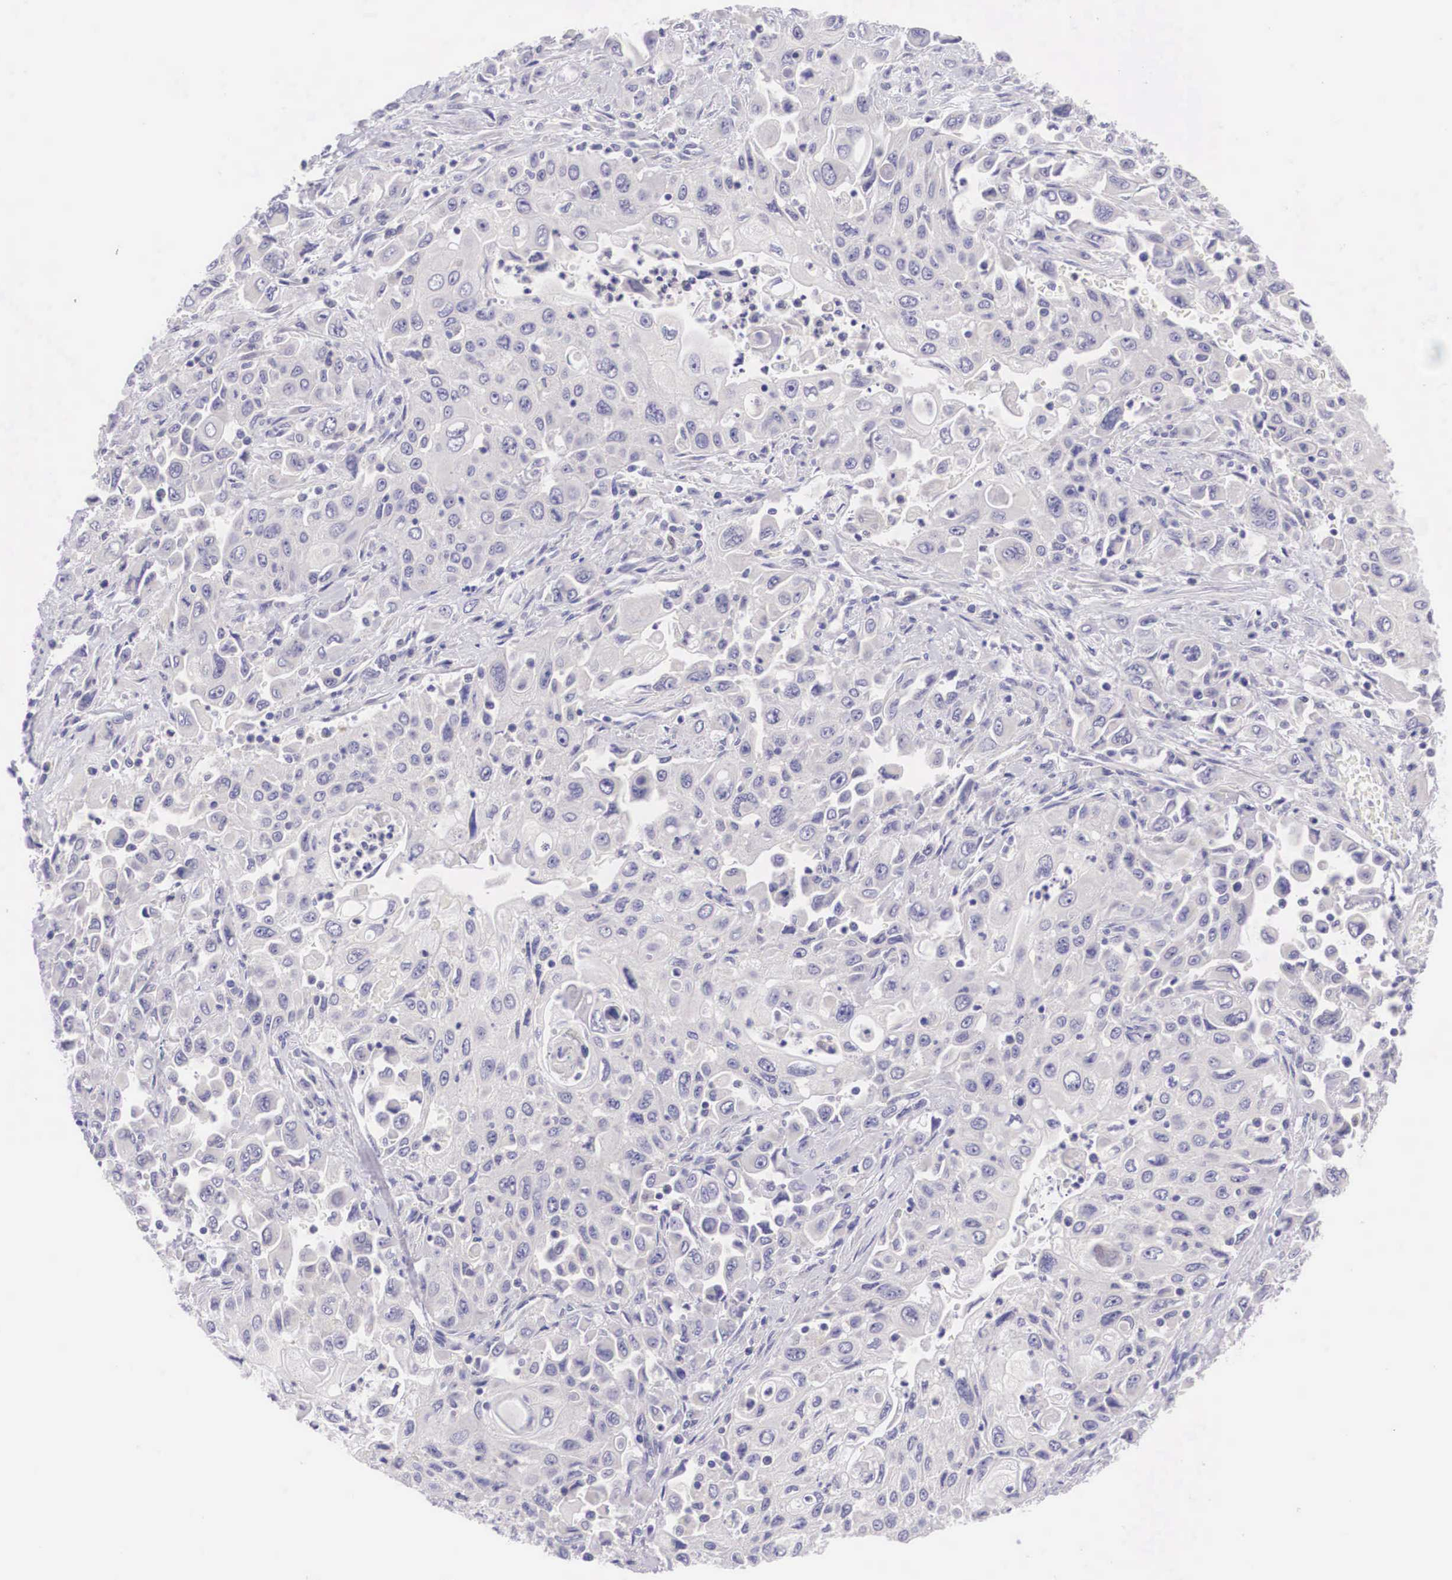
{"staining": {"intensity": "negative", "quantity": "none", "location": "none"}, "tissue": "pancreatic cancer", "cell_type": "Tumor cells", "image_type": "cancer", "snomed": [{"axis": "morphology", "description": "Adenocarcinoma, NOS"}, {"axis": "topography", "description": "Pancreas"}], "caption": "Tumor cells show no significant protein staining in pancreatic adenocarcinoma.", "gene": "BCL6", "patient": {"sex": "male", "age": 70}}